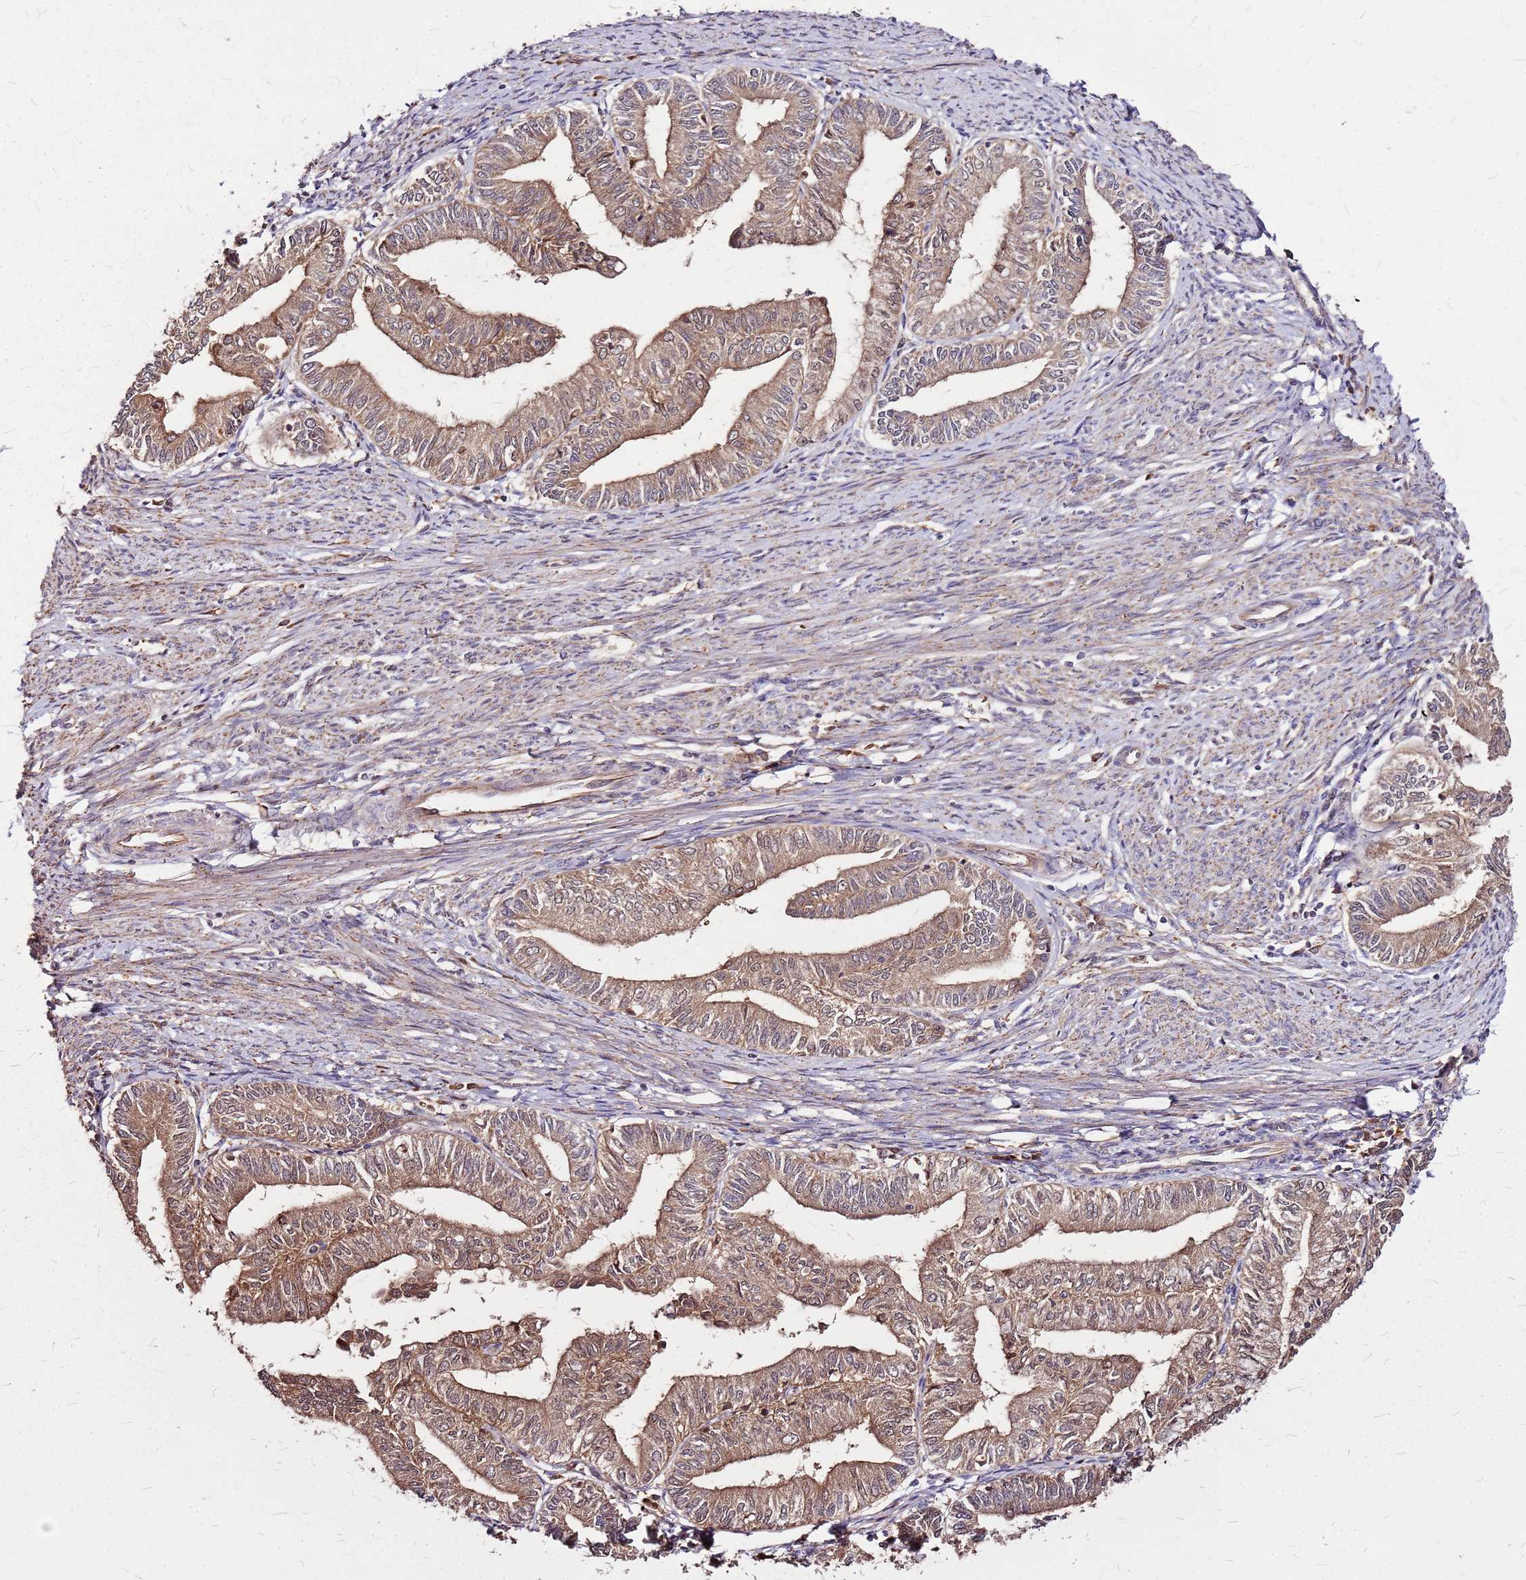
{"staining": {"intensity": "moderate", "quantity": ">75%", "location": "cytoplasmic/membranous"}, "tissue": "endometrial cancer", "cell_type": "Tumor cells", "image_type": "cancer", "snomed": [{"axis": "morphology", "description": "Adenocarcinoma, NOS"}, {"axis": "topography", "description": "Endometrium"}], "caption": "Human endometrial adenocarcinoma stained for a protein (brown) displays moderate cytoplasmic/membranous positive staining in approximately >75% of tumor cells.", "gene": "LYPLAL1", "patient": {"sex": "female", "age": 66}}